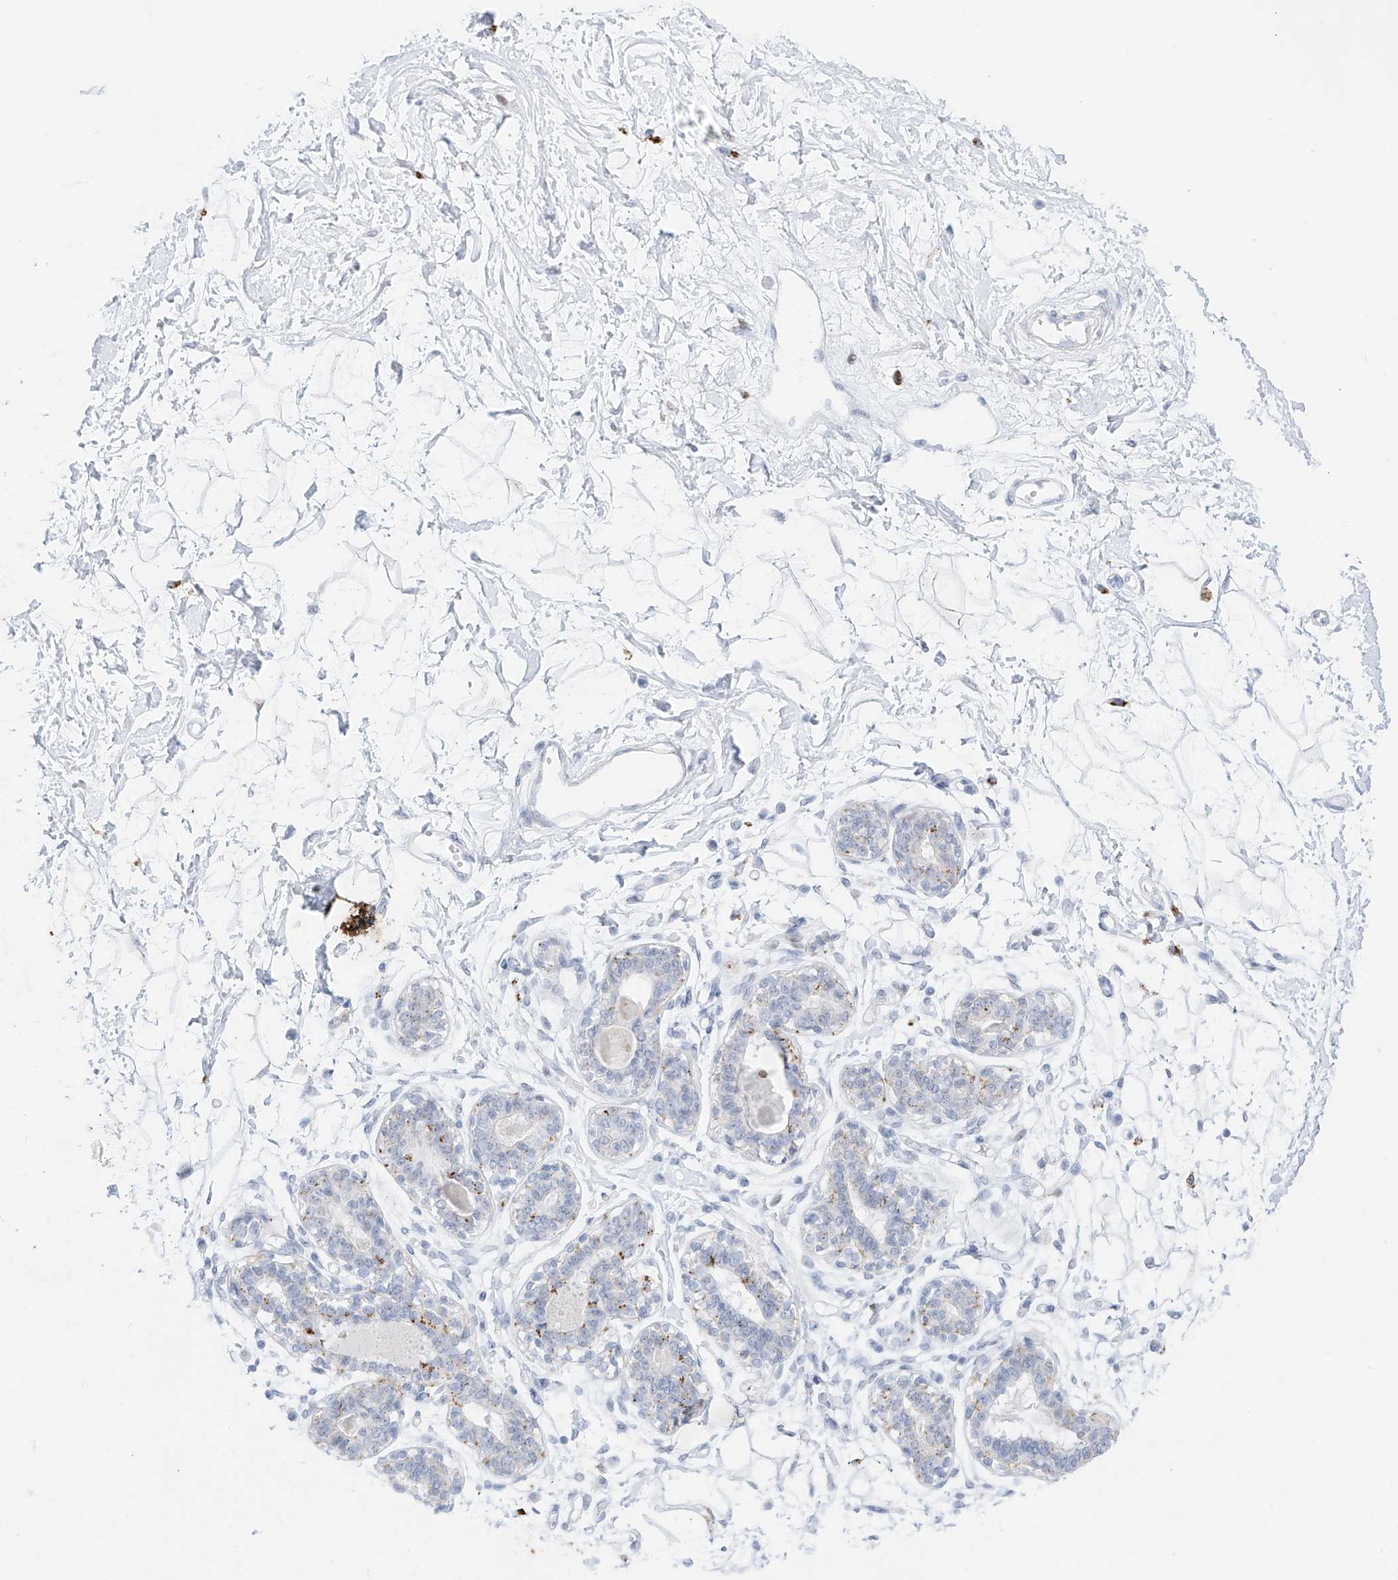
{"staining": {"intensity": "negative", "quantity": "none", "location": "none"}, "tissue": "breast", "cell_type": "Adipocytes", "image_type": "normal", "snomed": [{"axis": "morphology", "description": "Normal tissue, NOS"}, {"axis": "topography", "description": "Breast"}], "caption": "Immunohistochemistry (IHC) micrograph of normal human breast stained for a protein (brown), which demonstrates no expression in adipocytes. The staining is performed using DAB (3,3'-diaminobenzidine) brown chromogen with nuclei counter-stained in using hematoxylin.", "gene": "PSPH", "patient": {"sex": "female", "age": 45}}